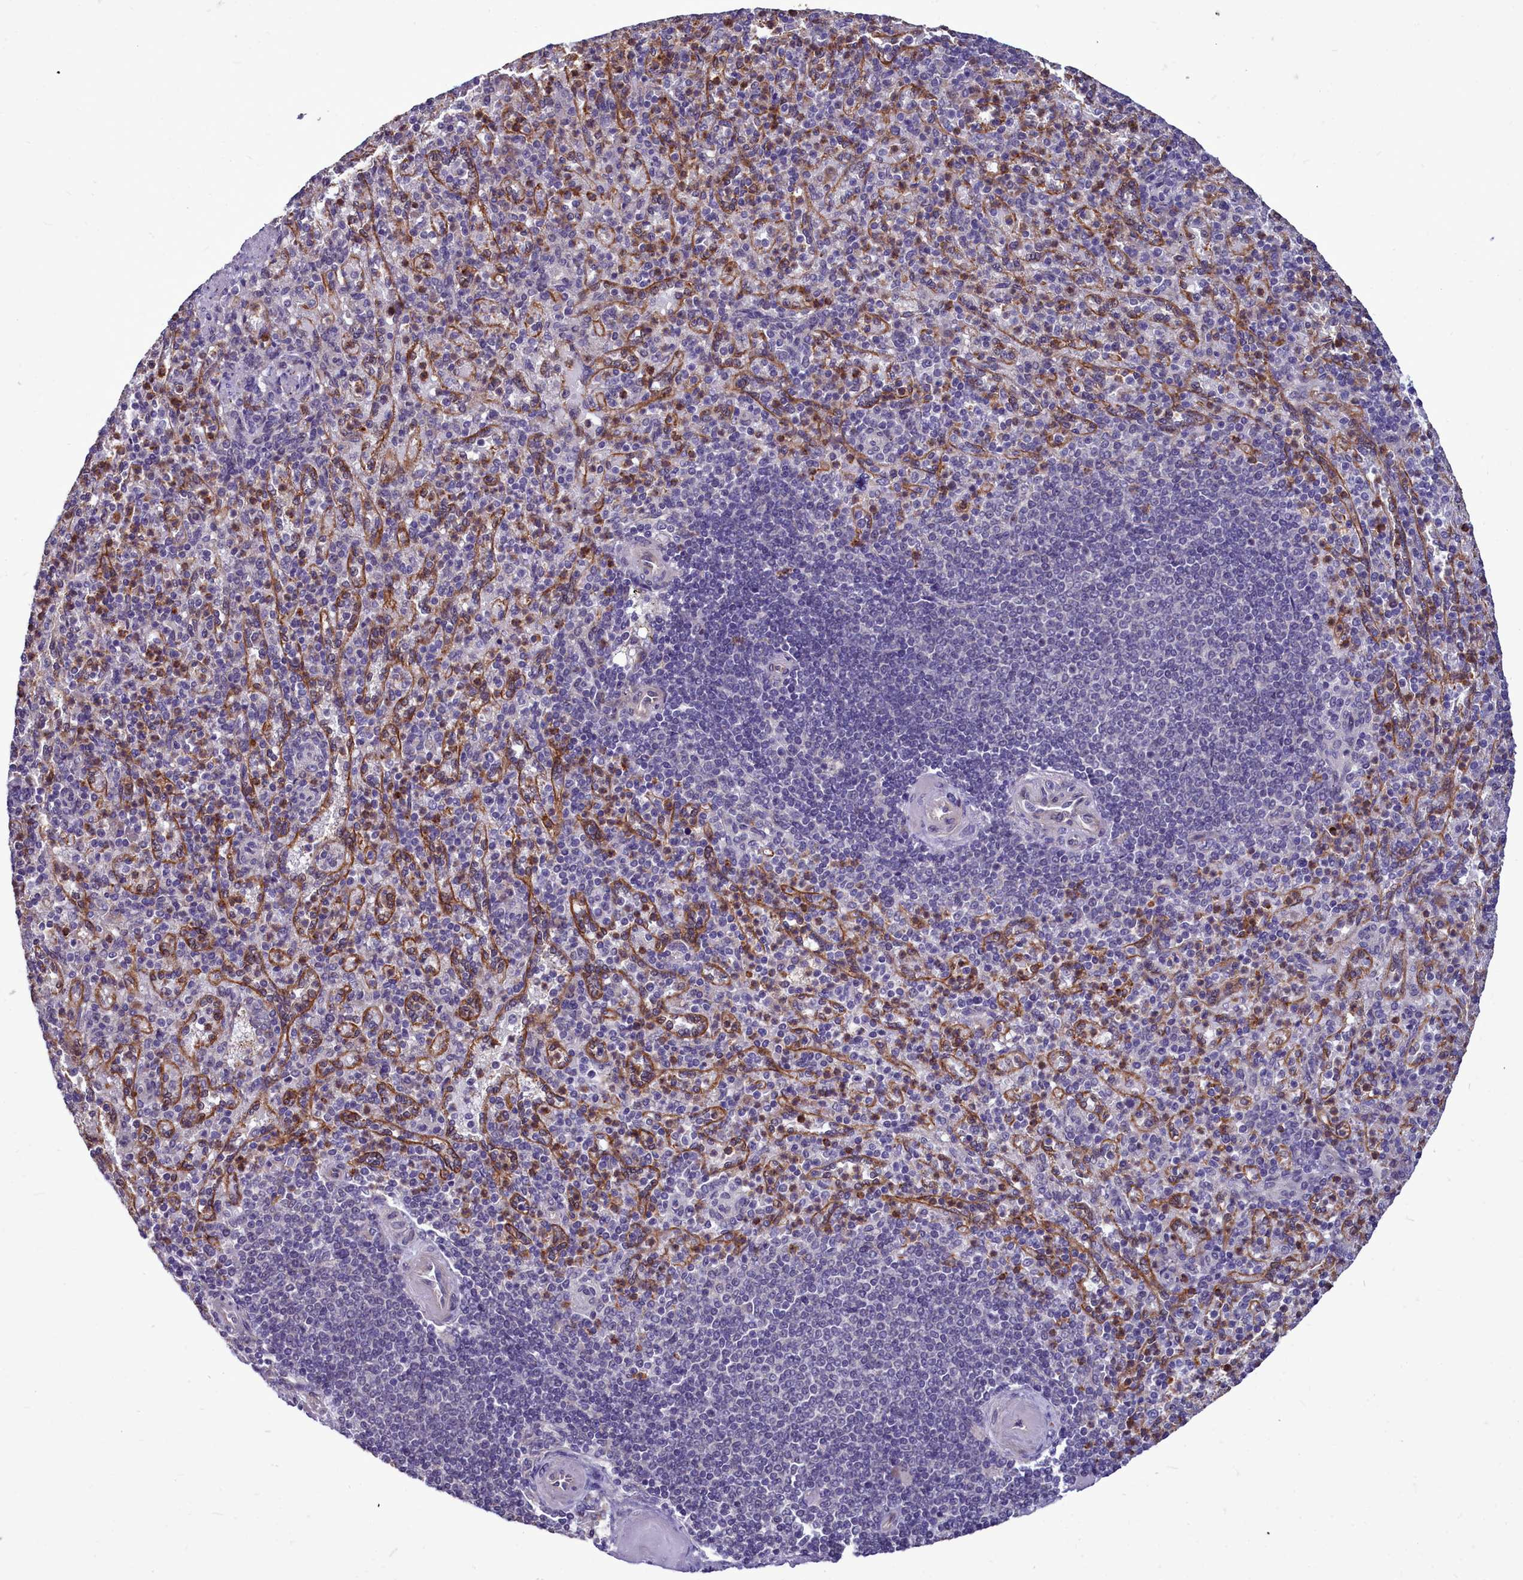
{"staining": {"intensity": "negative", "quantity": "none", "location": "none"}, "tissue": "spleen", "cell_type": "Cells in red pulp", "image_type": "normal", "snomed": [{"axis": "morphology", "description": "Normal tissue, NOS"}, {"axis": "topography", "description": "Spleen"}], "caption": "This is an IHC micrograph of benign human spleen. There is no staining in cells in red pulp.", "gene": "BCAR1", "patient": {"sex": "female", "age": 74}}